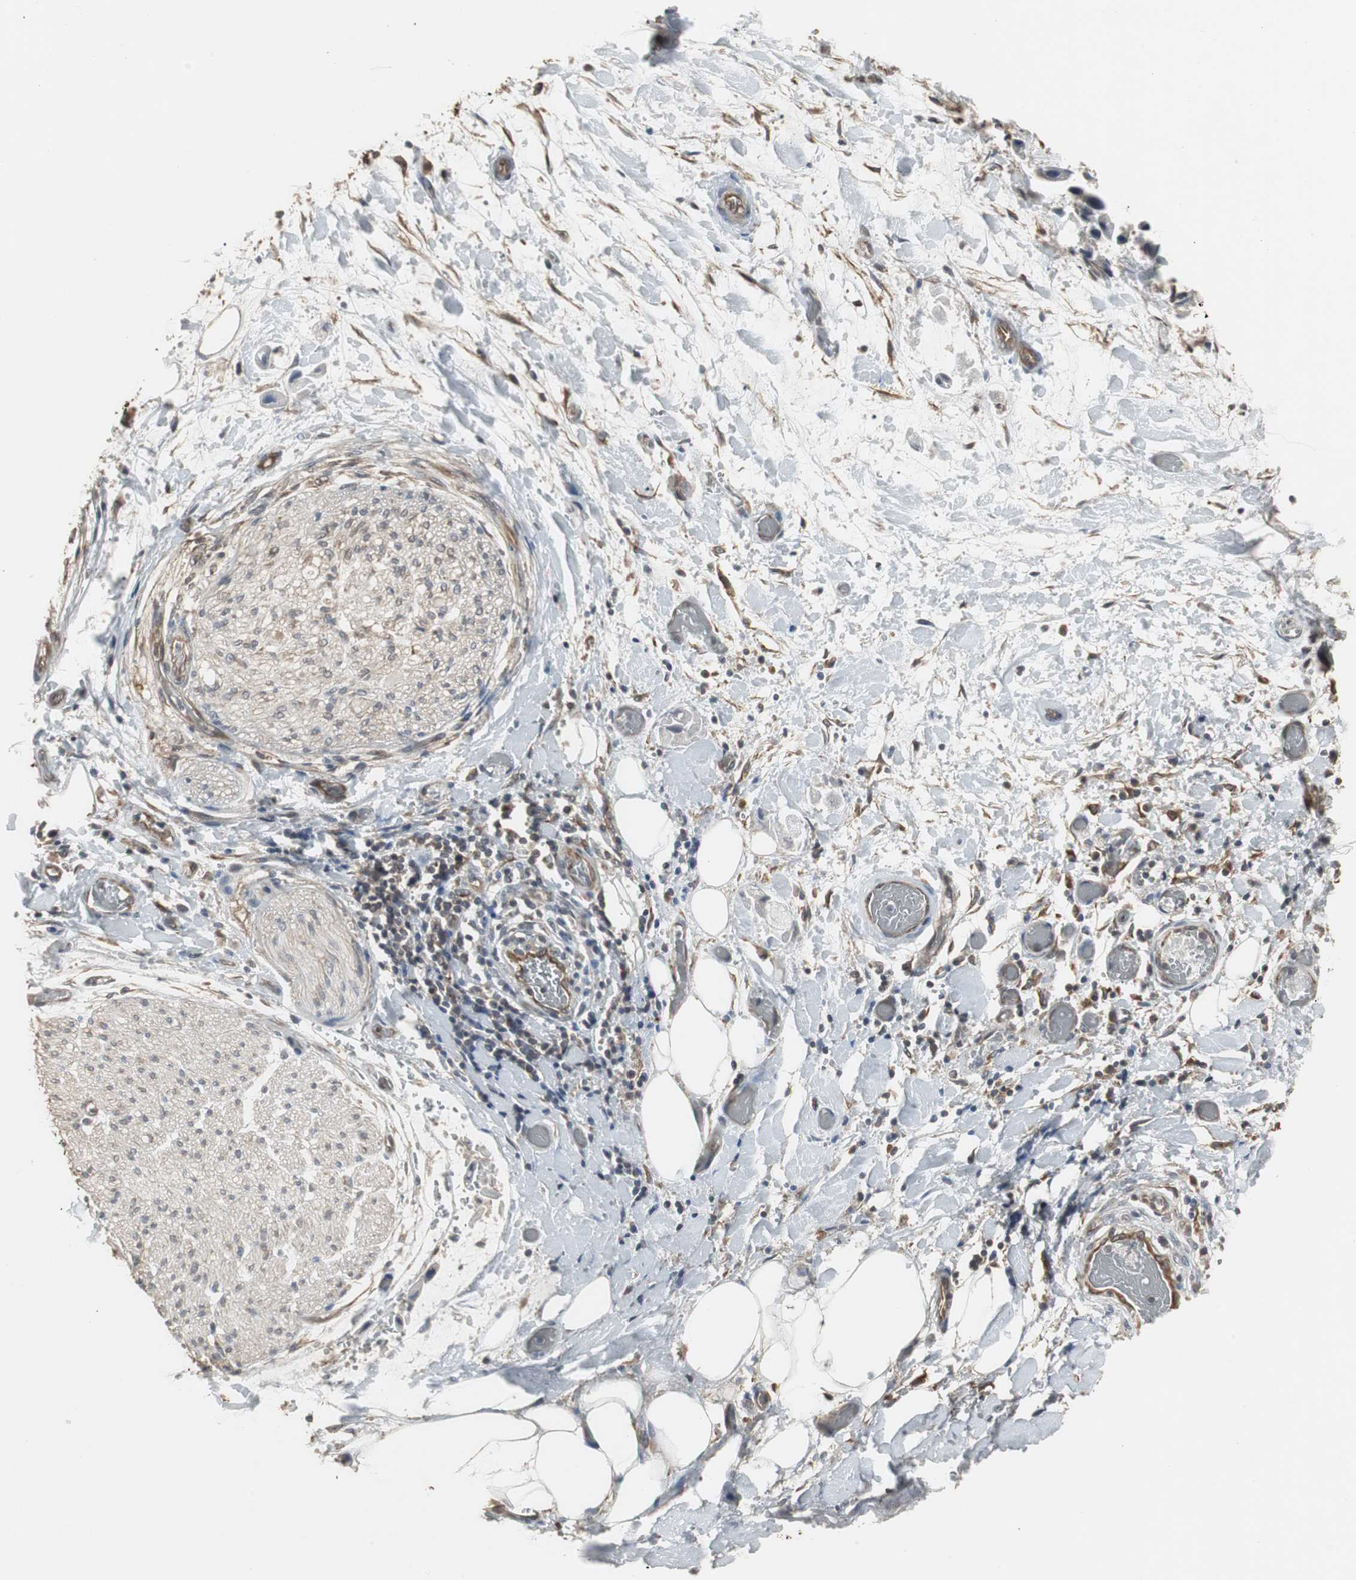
{"staining": {"intensity": "weak", "quantity": ">75%", "location": "cytoplasmic/membranous"}, "tissue": "adipose tissue", "cell_type": "Adipocytes", "image_type": "normal", "snomed": [{"axis": "morphology", "description": "Normal tissue, NOS"}, {"axis": "morphology", "description": "Cholangiocarcinoma"}, {"axis": "topography", "description": "Liver"}, {"axis": "topography", "description": "Peripheral nerve tissue"}], "caption": "Adipose tissue stained with a brown dye shows weak cytoplasmic/membranous positive staining in about >75% of adipocytes.", "gene": "ATP2B2", "patient": {"sex": "male", "age": 50}}